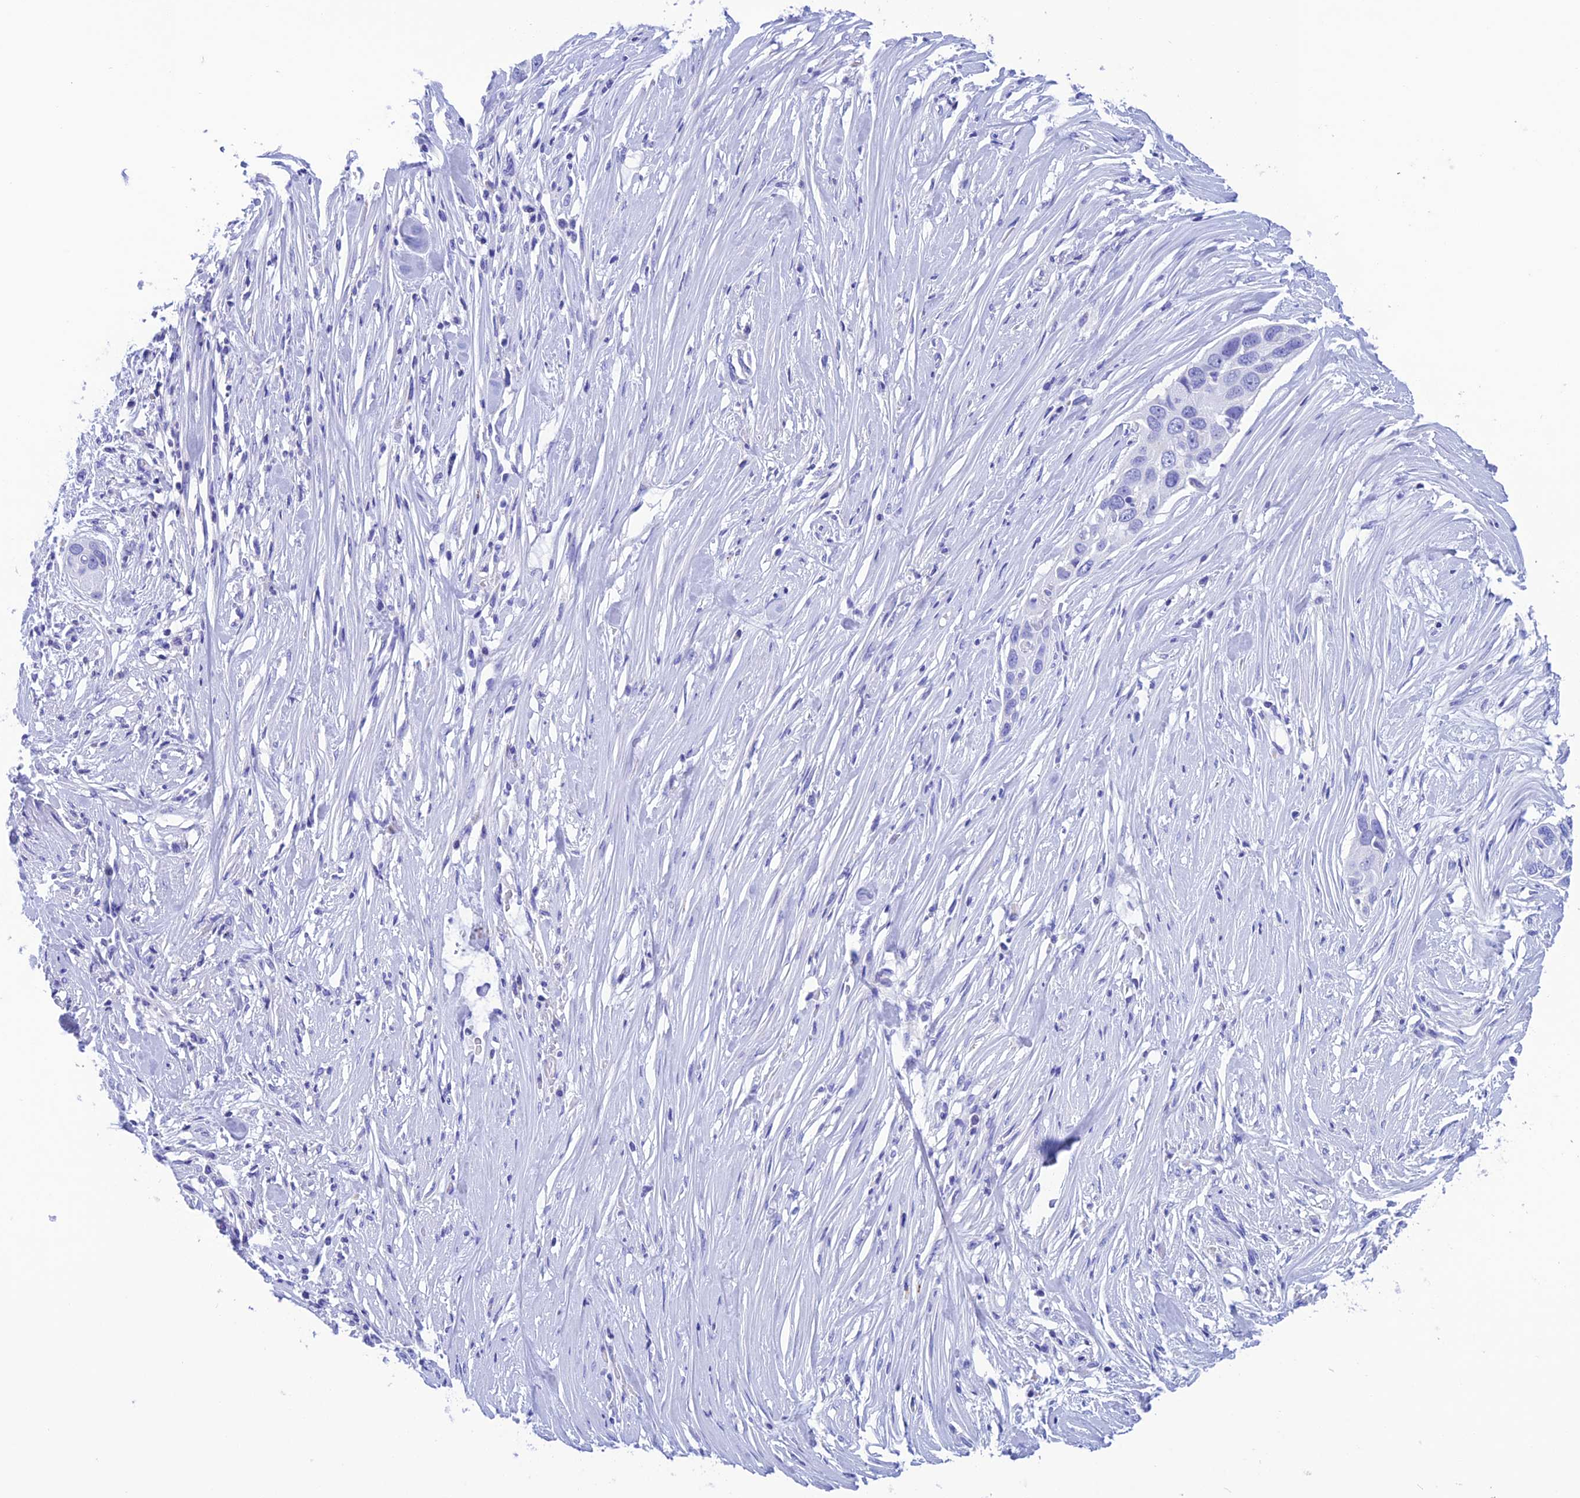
{"staining": {"intensity": "negative", "quantity": "none", "location": "none"}, "tissue": "pancreatic cancer", "cell_type": "Tumor cells", "image_type": "cancer", "snomed": [{"axis": "morphology", "description": "Adenocarcinoma, NOS"}, {"axis": "topography", "description": "Pancreas"}], "caption": "Tumor cells show no significant protein positivity in adenocarcinoma (pancreatic).", "gene": "NXPE4", "patient": {"sex": "female", "age": 60}}